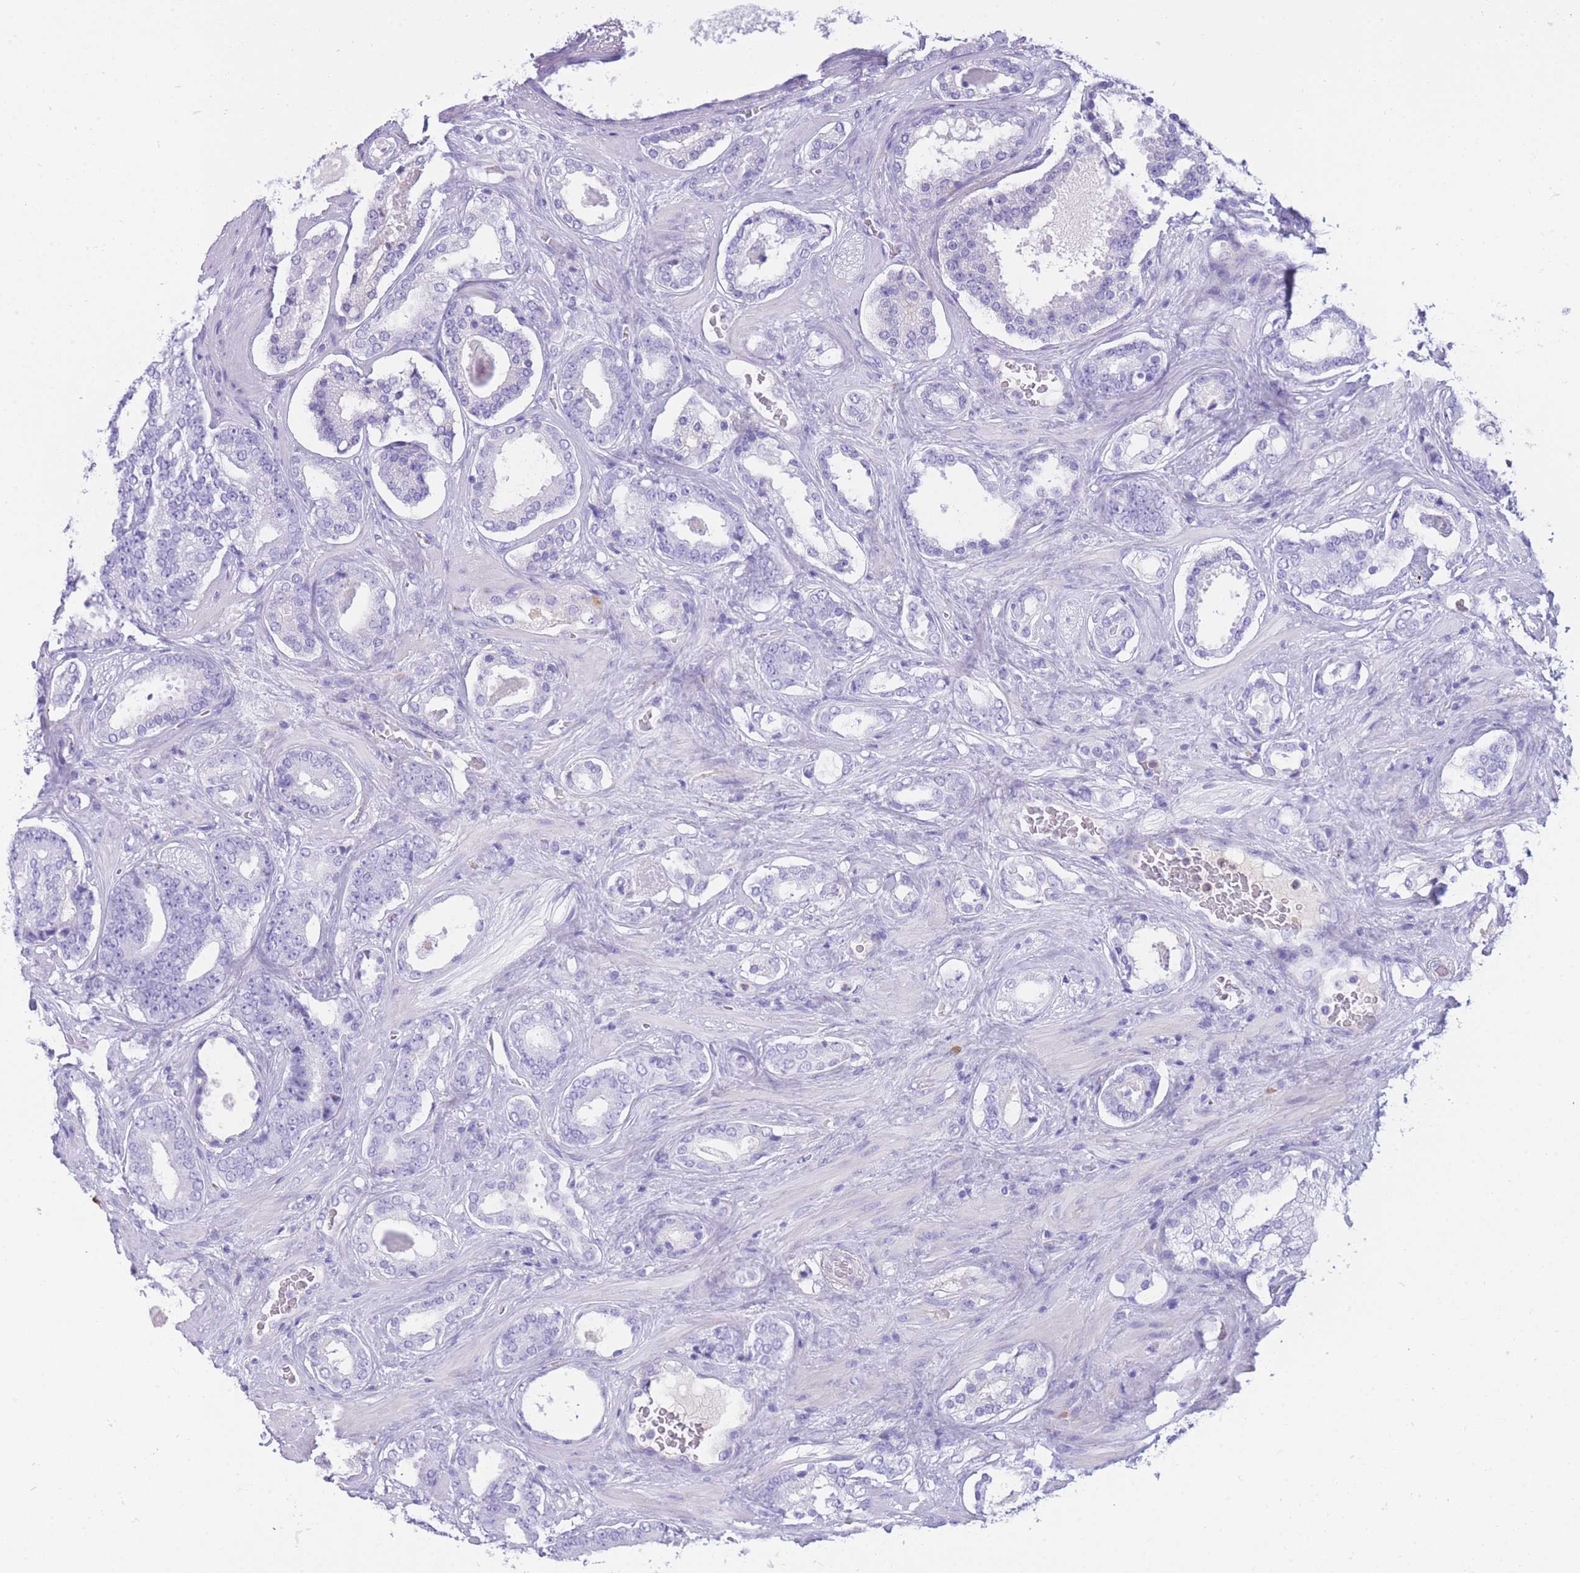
{"staining": {"intensity": "negative", "quantity": "none", "location": "none"}, "tissue": "prostate cancer", "cell_type": "Tumor cells", "image_type": "cancer", "snomed": [{"axis": "morphology", "description": "Adenocarcinoma, High grade"}, {"axis": "topography", "description": "Prostate"}], "caption": "High power microscopy image of an immunohistochemistry (IHC) photomicrograph of prostate high-grade adenocarcinoma, revealing no significant expression in tumor cells. (Stains: DAB immunohistochemistry (IHC) with hematoxylin counter stain, Microscopy: brightfield microscopy at high magnification).", "gene": "PLBD1", "patient": {"sex": "male", "age": 60}}